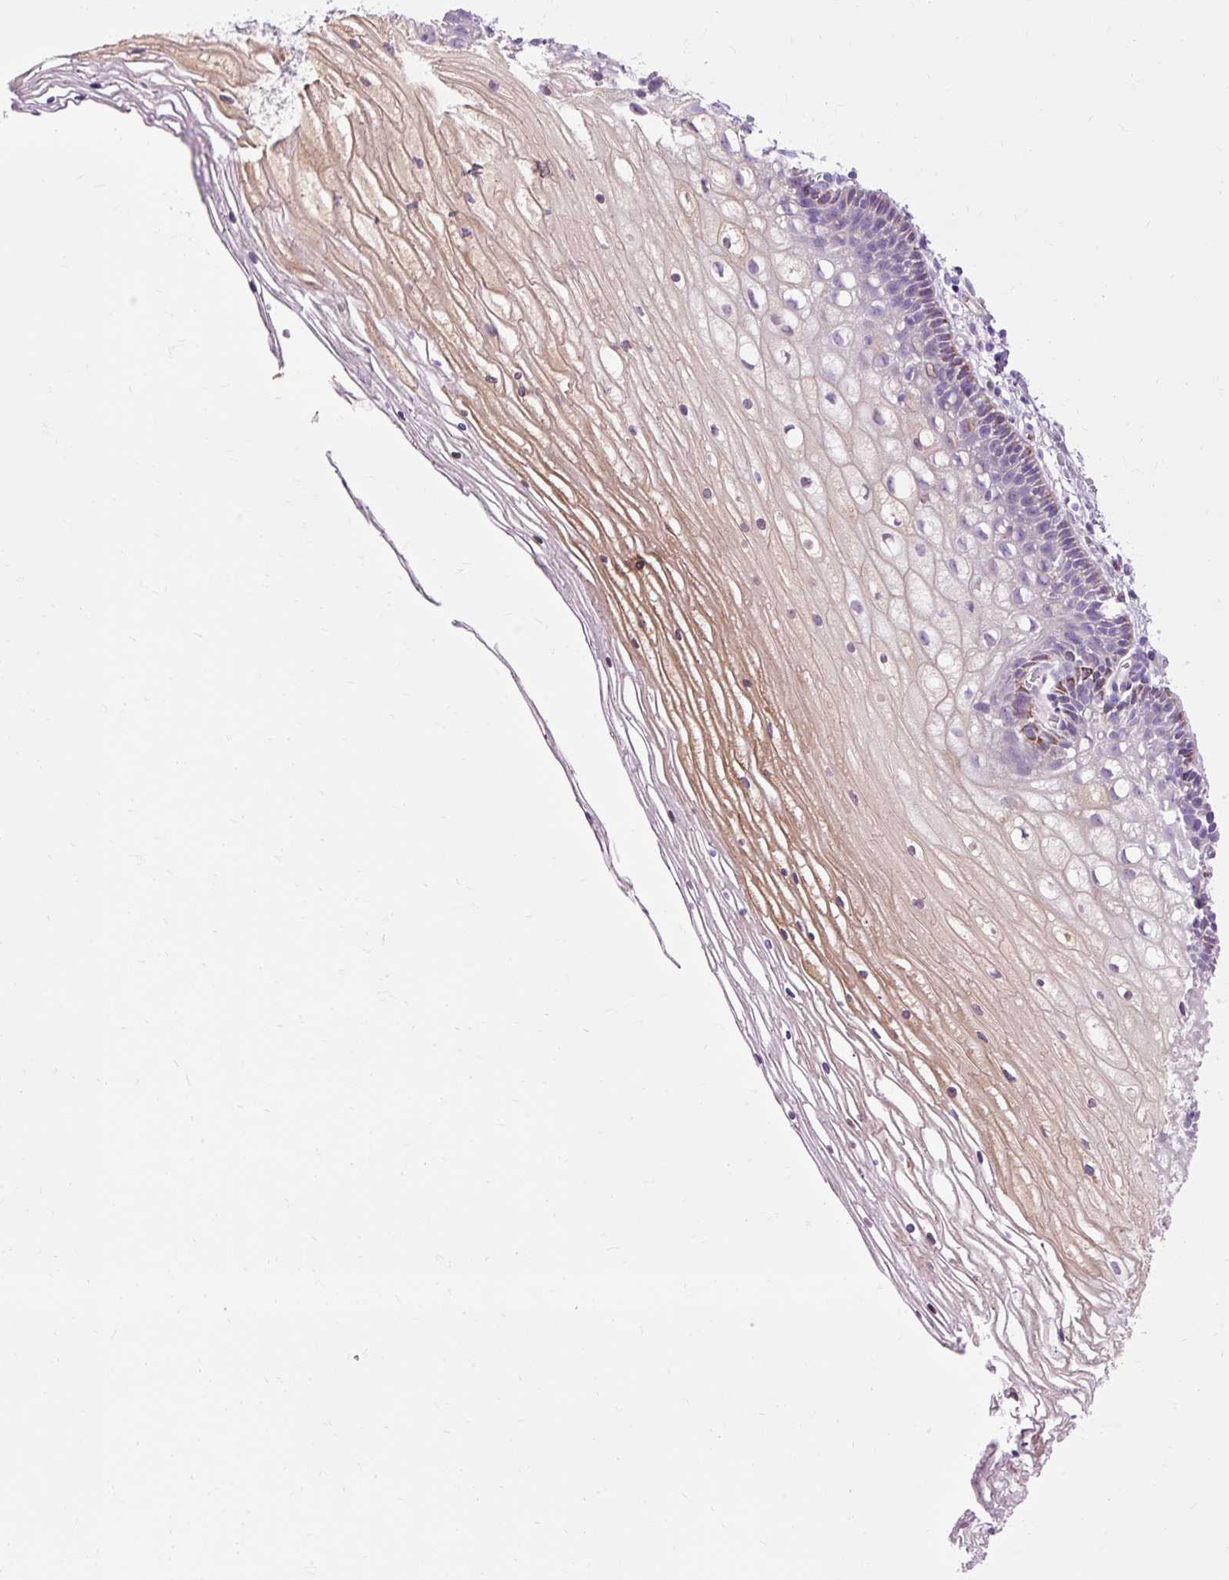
{"staining": {"intensity": "negative", "quantity": "none", "location": "none"}, "tissue": "cervix", "cell_type": "Glandular cells", "image_type": "normal", "snomed": [{"axis": "morphology", "description": "Normal tissue, NOS"}, {"axis": "topography", "description": "Cervix"}], "caption": "A high-resolution histopathology image shows immunohistochemistry (IHC) staining of benign cervix, which demonstrates no significant staining in glandular cells.", "gene": "ARRDC2", "patient": {"sex": "female", "age": 36}}